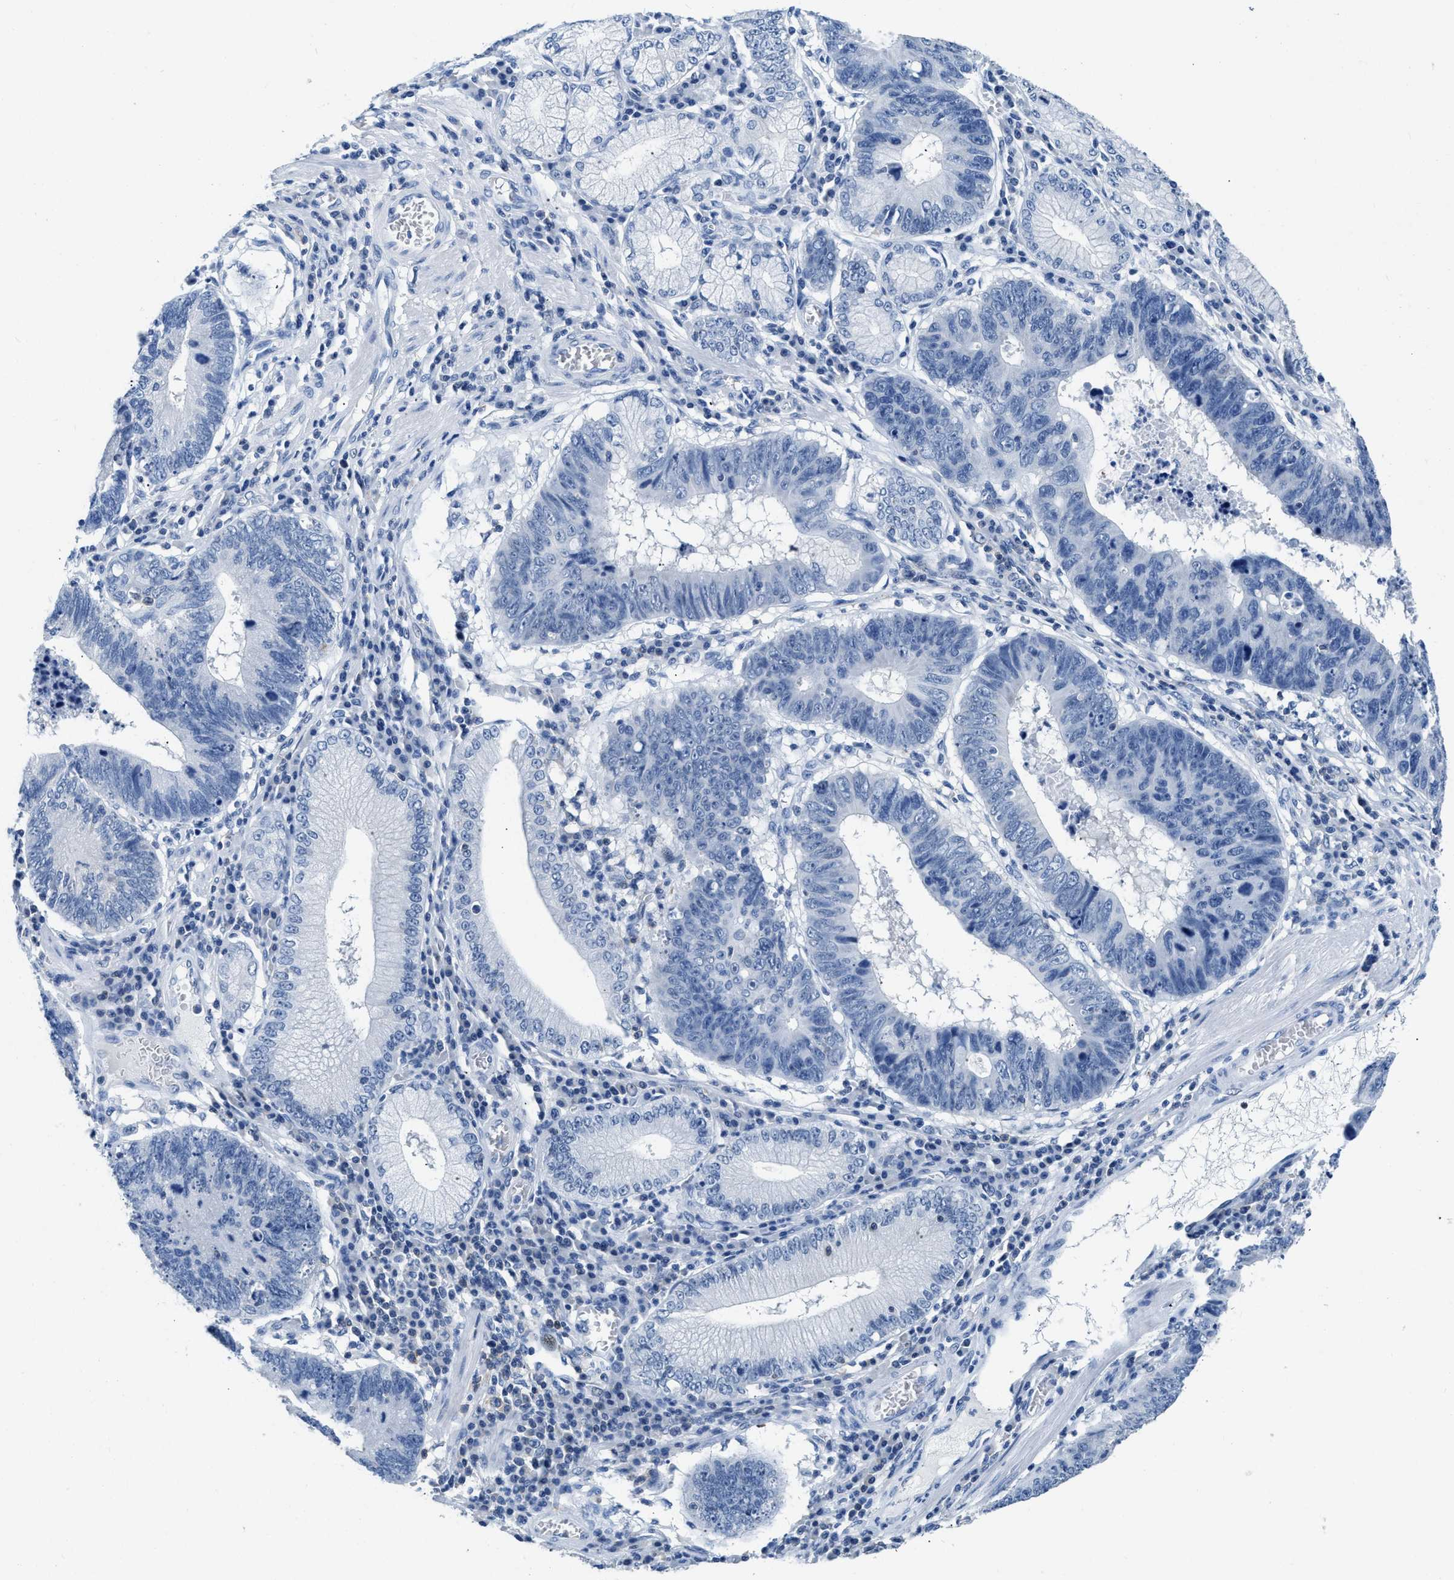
{"staining": {"intensity": "negative", "quantity": "none", "location": "none"}, "tissue": "stomach cancer", "cell_type": "Tumor cells", "image_type": "cancer", "snomed": [{"axis": "morphology", "description": "Adenocarcinoma, NOS"}, {"axis": "topography", "description": "Stomach"}], "caption": "This is an IHC micrograph of adenocarcinoma (stomach). There is no staining in tumor cells.", "gene": "NFATC2", "patient": {"sex": "male", "age": 59}}